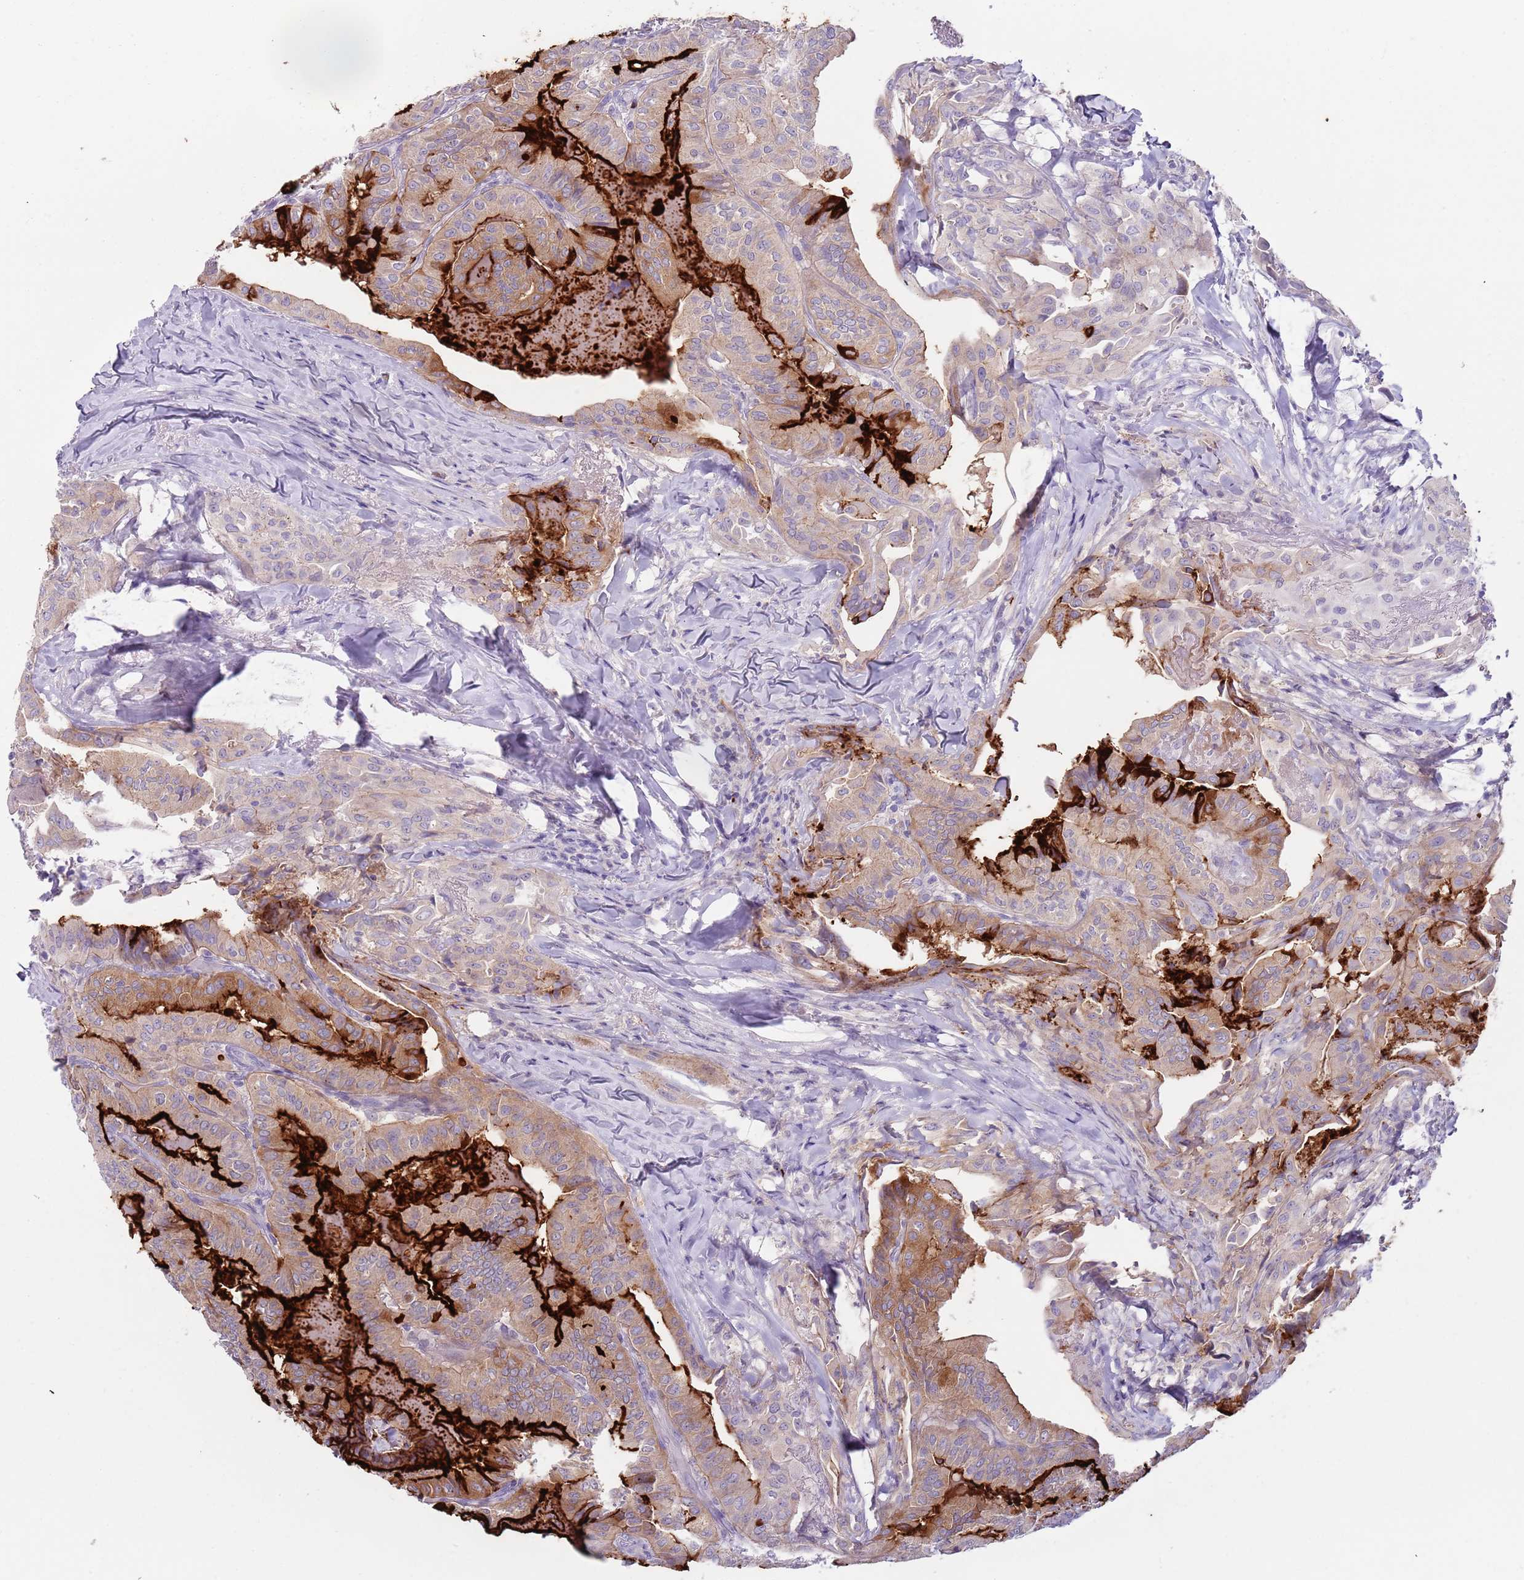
{"staining": {"intensity": "strong", "quantity": "25%-75%", "location": "cytoplasmic/membranous"}, "tissue": "thyroid cancer", "cell_type": "Tumor cells", "image_type": "cancer", "snomed": [{"axis": "morphology", "description": "Papillary adenocarcinoma, NOS"}, {"axis": "topography", "description": "Thyroid gland"}], "caption": "Immunohistochemical staining of papillary adenocarcinoma (thyroid) exhibits strong cytoplasmic/membranous protein positivity in about 25%-75% of tumor cells. The staining was performed using DAB (3,3'-diaminobenzidine) to visualize the protein expression in brown, while the nuclei were stained in blue with hematoxylin (Magnification: 20x).", "gene": "C2CD3", "patient": {"sex": "female", "age": 68}}